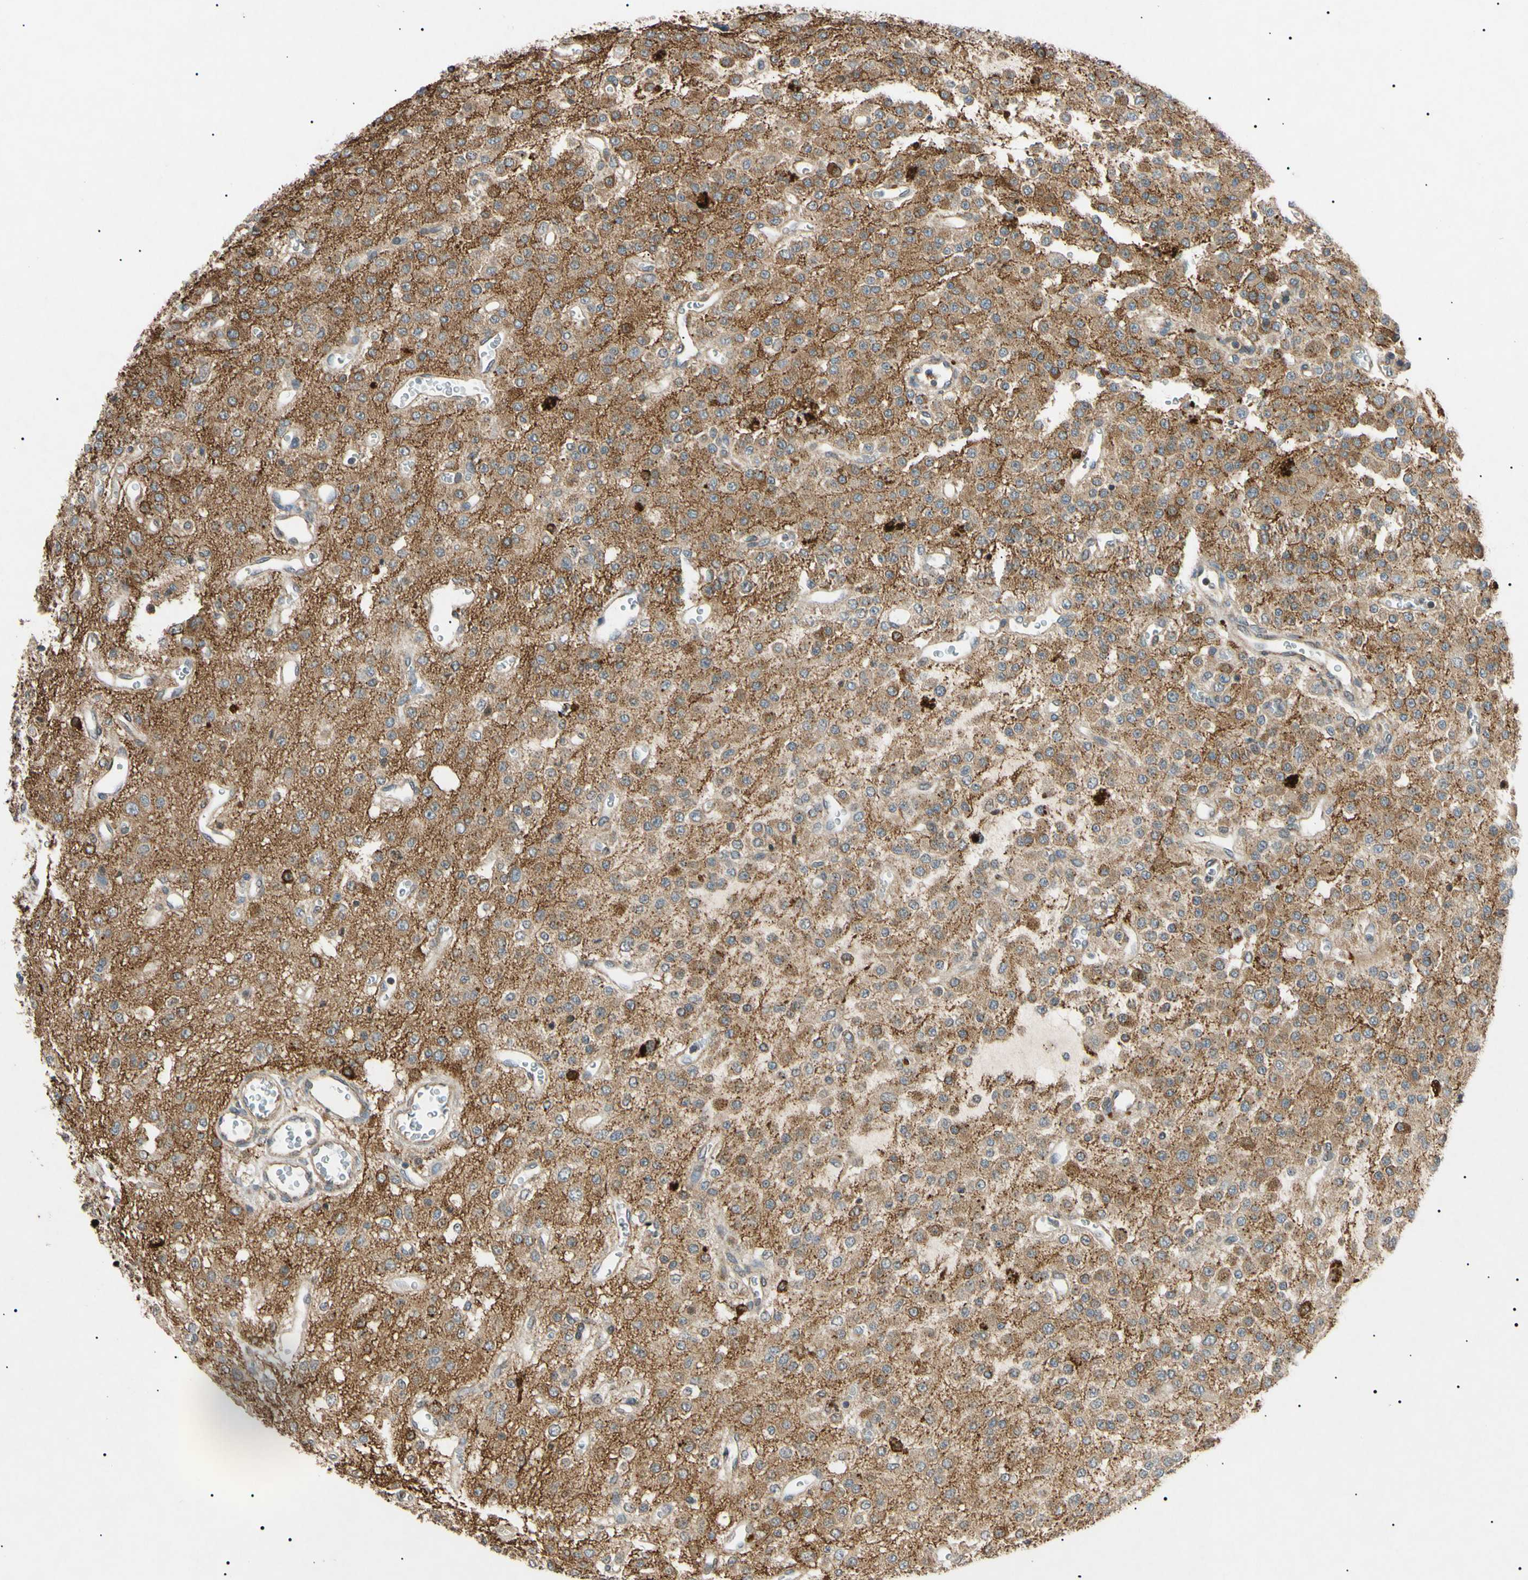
{"staining": {"intensity": "moderate", "quantity": "25%-75%", "location": "cytoplasmic/membranous"}, "tissue": "glioma", "cell_type": "Tumor cells", "image_type": "cancer", "snomed": [{"axis": "morphology", "description": "Glioma, malignant, Low grade"}, {"axis": "topography", "description": "Brain"}], "caption": "Protein staining displays moderate cytoplasmic/membranous staining in approximately 25%-75% of tumor cells in glioma.", "gene": "TUBB4A", "patient": {"sex": "male", "age": 38}}